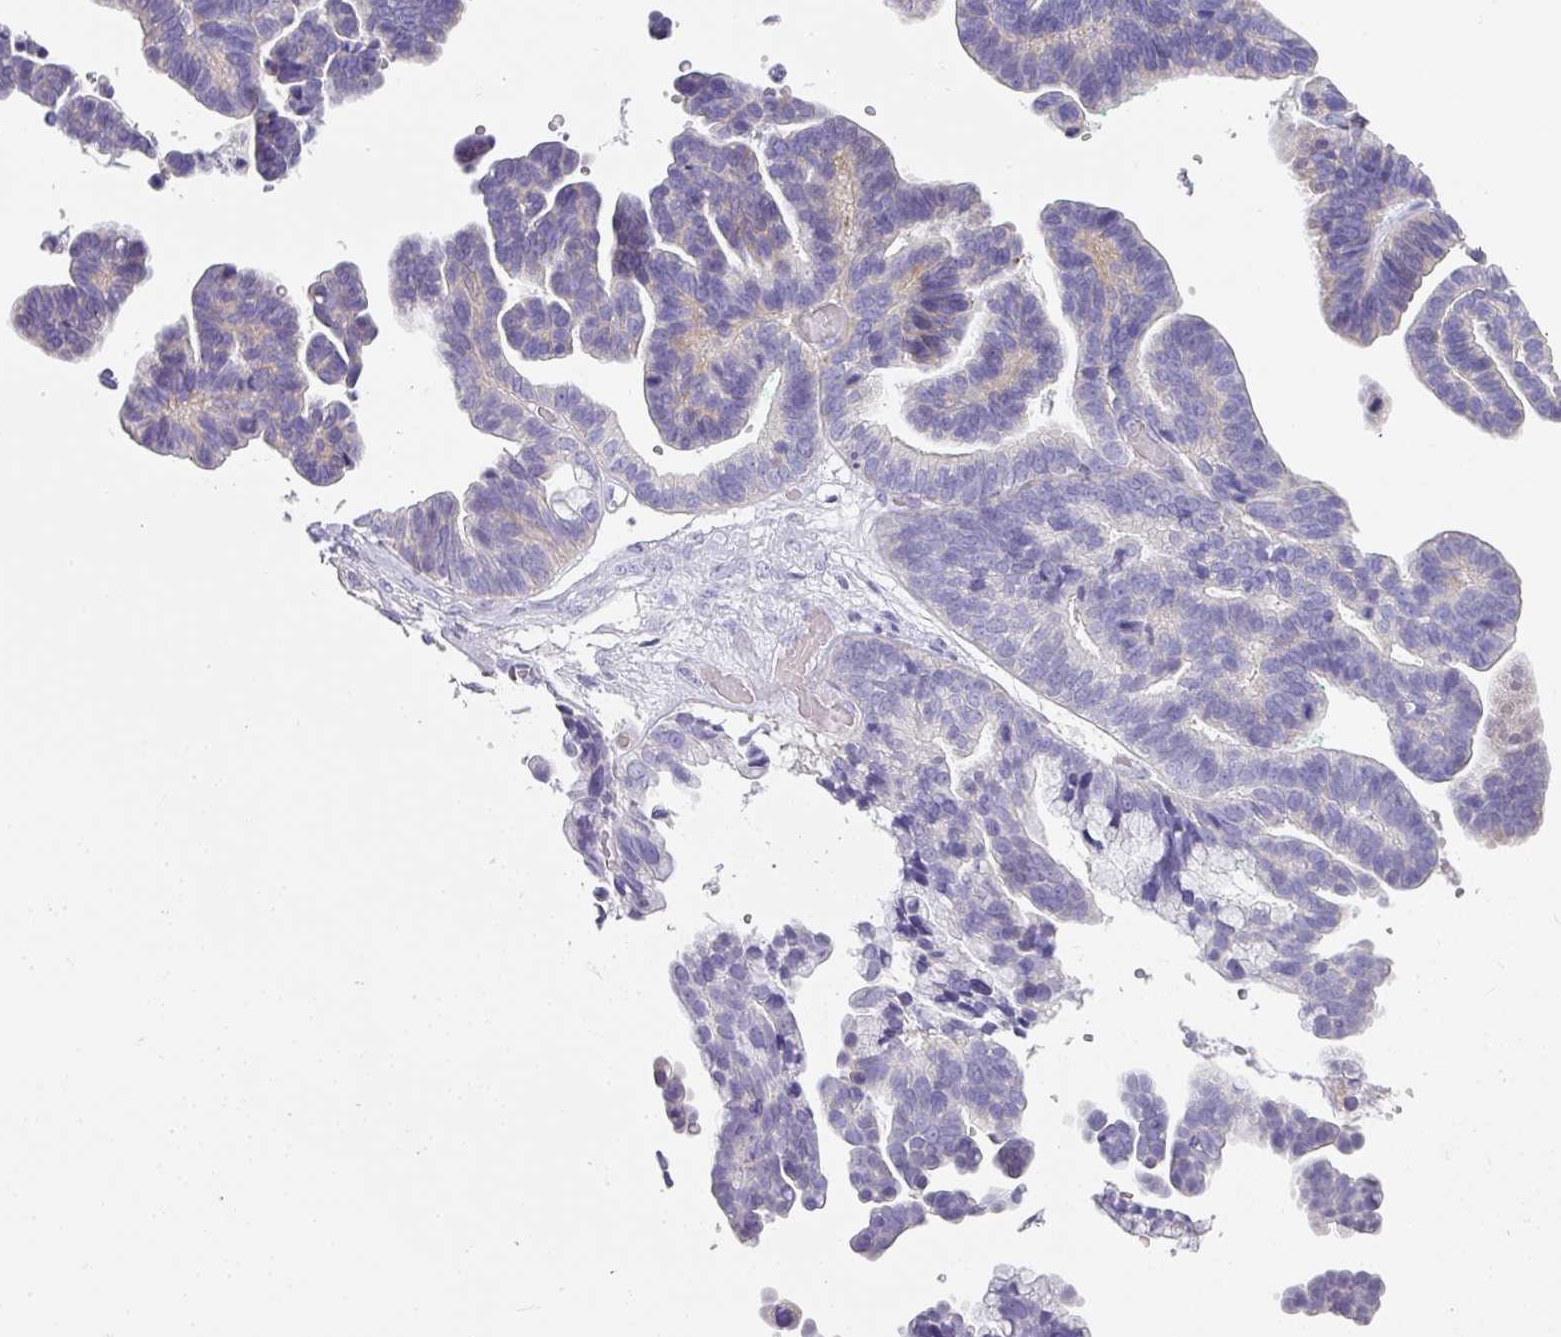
{"staining": {"intensity": "negative", "quantity": "none", "location": "none"}, "tissue": "ovarian cancer", "cell_type": "Tumor cells", "image_type": "cancer", "snomed": [{"axis": "morphology", "description": "Cystadenocarcinoma, serous, NOS"}, {"axis": "topography", "description": "Ovary"}], "caption": "An immunohistochemistry photomicrograph of ovarian cancer (serous cystadenocarcinoma) is shown. There is no staining in tumor cells of ovarian cancer (serous cystadenocarcinoma).", "gene": "GLI4", "patient": {"sex": "female", "age": 56}}